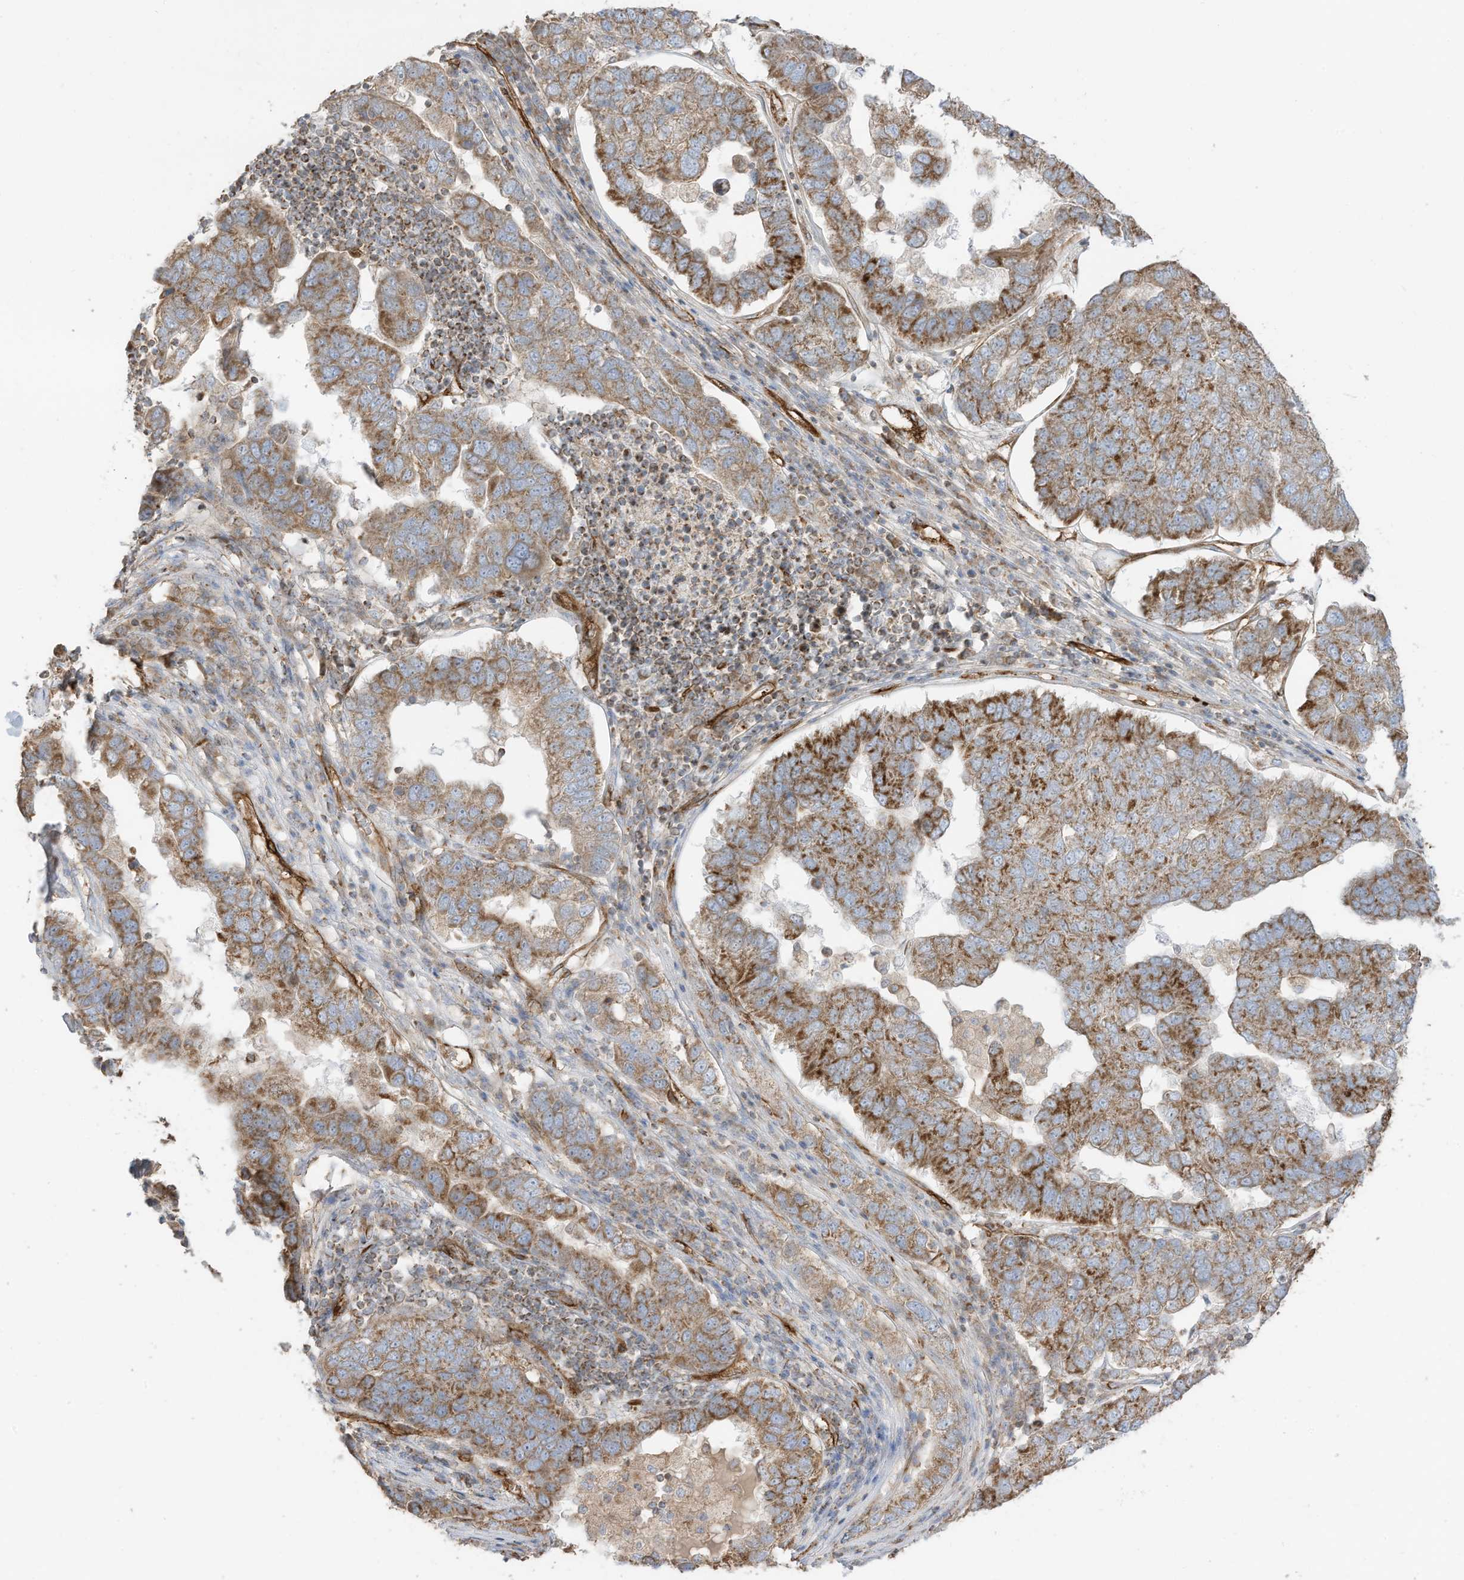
{"staining": {"intensity": "moderate", "quantity": ">75%", "location": "cytoplasmic/membranous"}, "tissue": "pancreatic cancer", "cell_type": "Tumor cells", "image_type": "cancer", "snomed": [{"axis": "morphology", "description": "Adenocarcinoma, NOS"}, {"axis": "topography", "description": "Pancreas"}], "caption": "Approximately >75% of tumor cells in human pancreatic cancer demonstrate moderate cytoplasmic/membranous protein staining as visualized by brown immunohistochemical staining.", "gene": "ABCB7", "patient": {"sex": "female", "age": 61}}